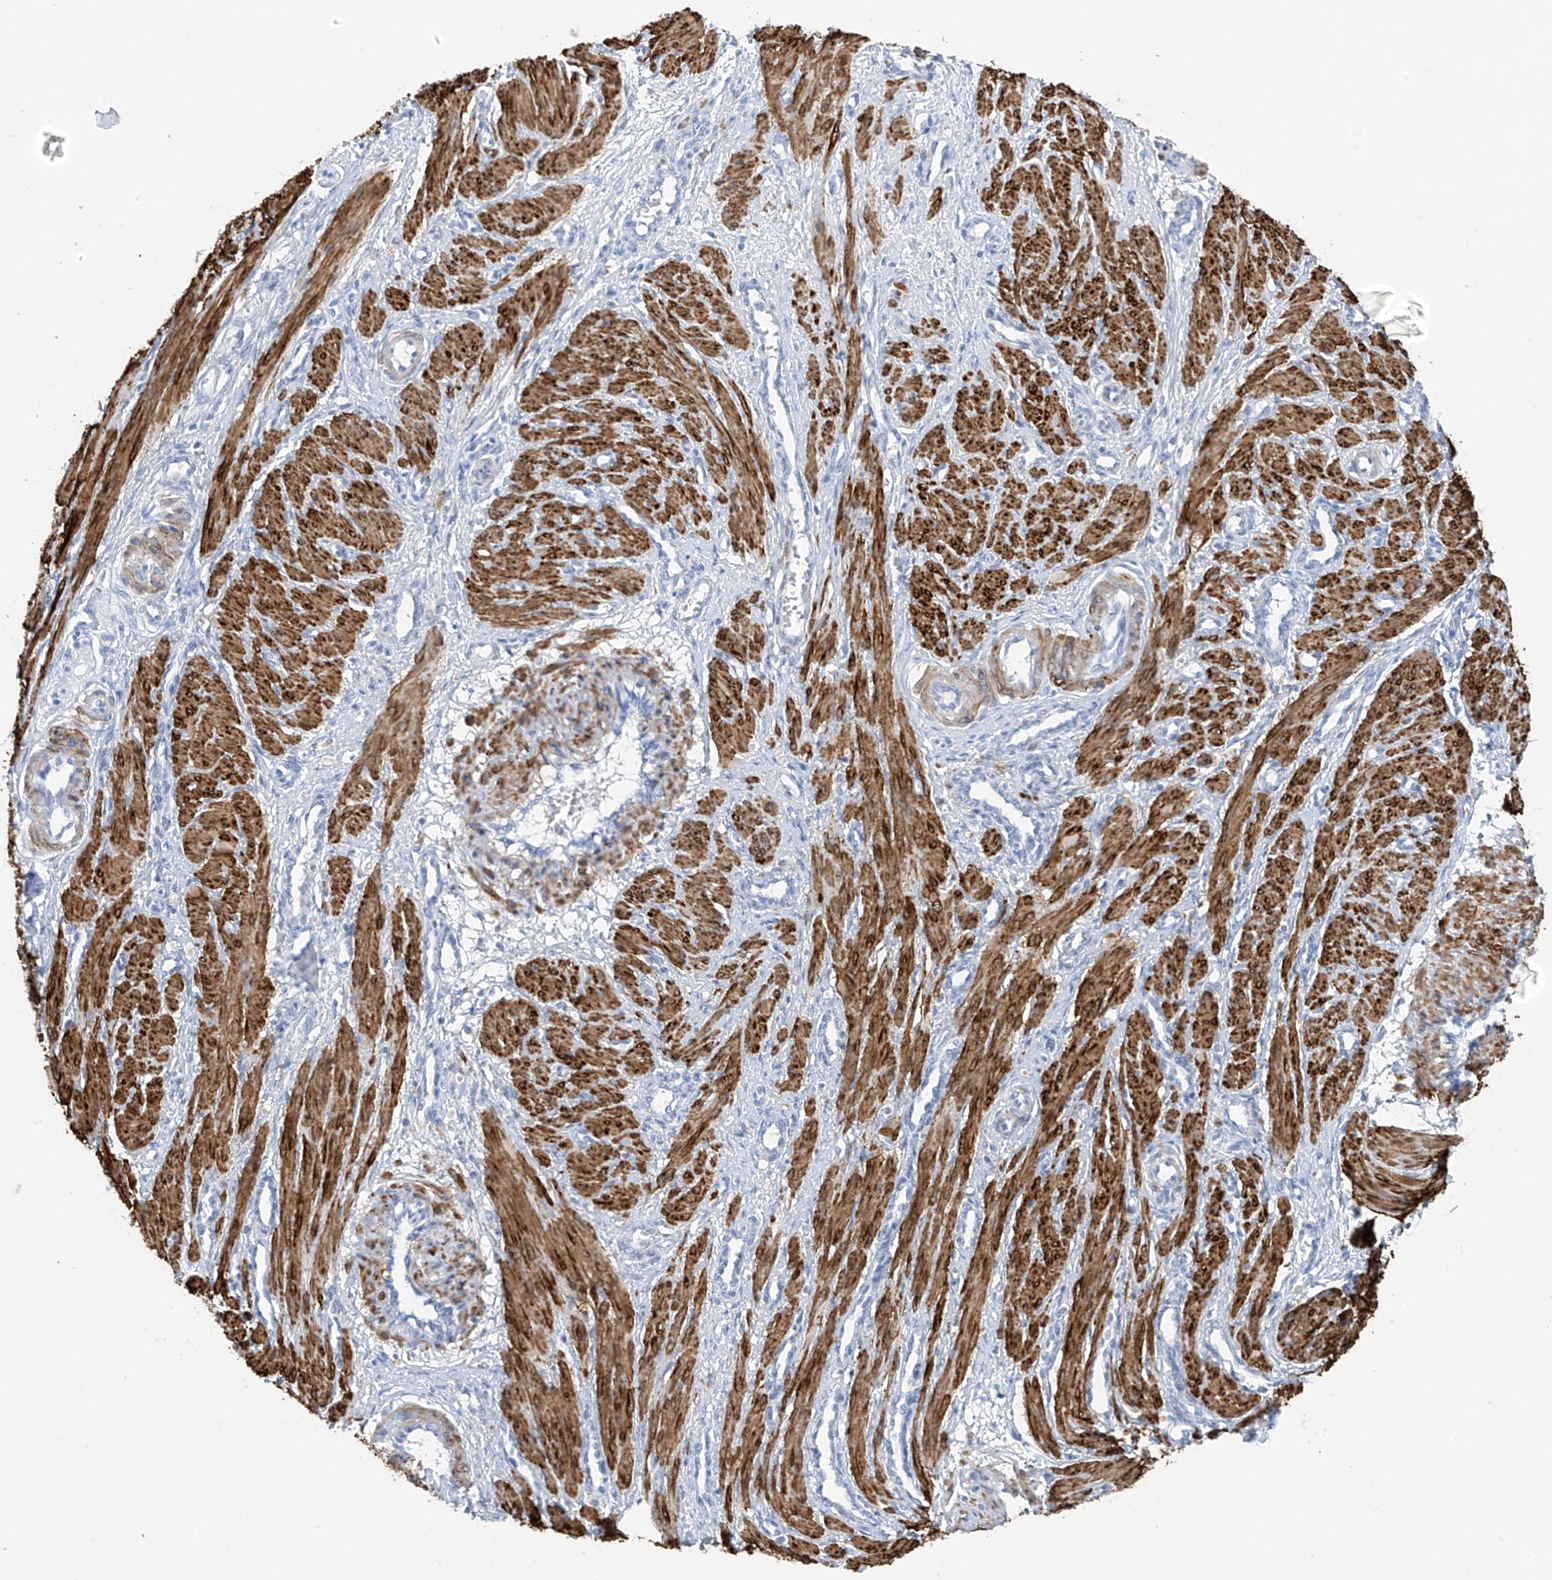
{"staining": {"intensity": "strong", "quantity": ">75%", "location": "cytoplasmic/membranous"}, "tissue": "smooth muscle", "cell_type": "Smooth muscle cells", "image_type": "normal", "snomed": [{"axis": "morphology", "description": "Normal tissue, NOS"}, {"axis": "topography", "description": "Endometrium"}], "caption": "This micrograph reveals immunohistochemistry (IHC) staining of benign human smooth muscle, with high strong cytoplasmic/membranous positivity in approximately >75% of smooth muscle cells.", "gene": "GLMP", "patient": {"sex": "female", "age": 33}}